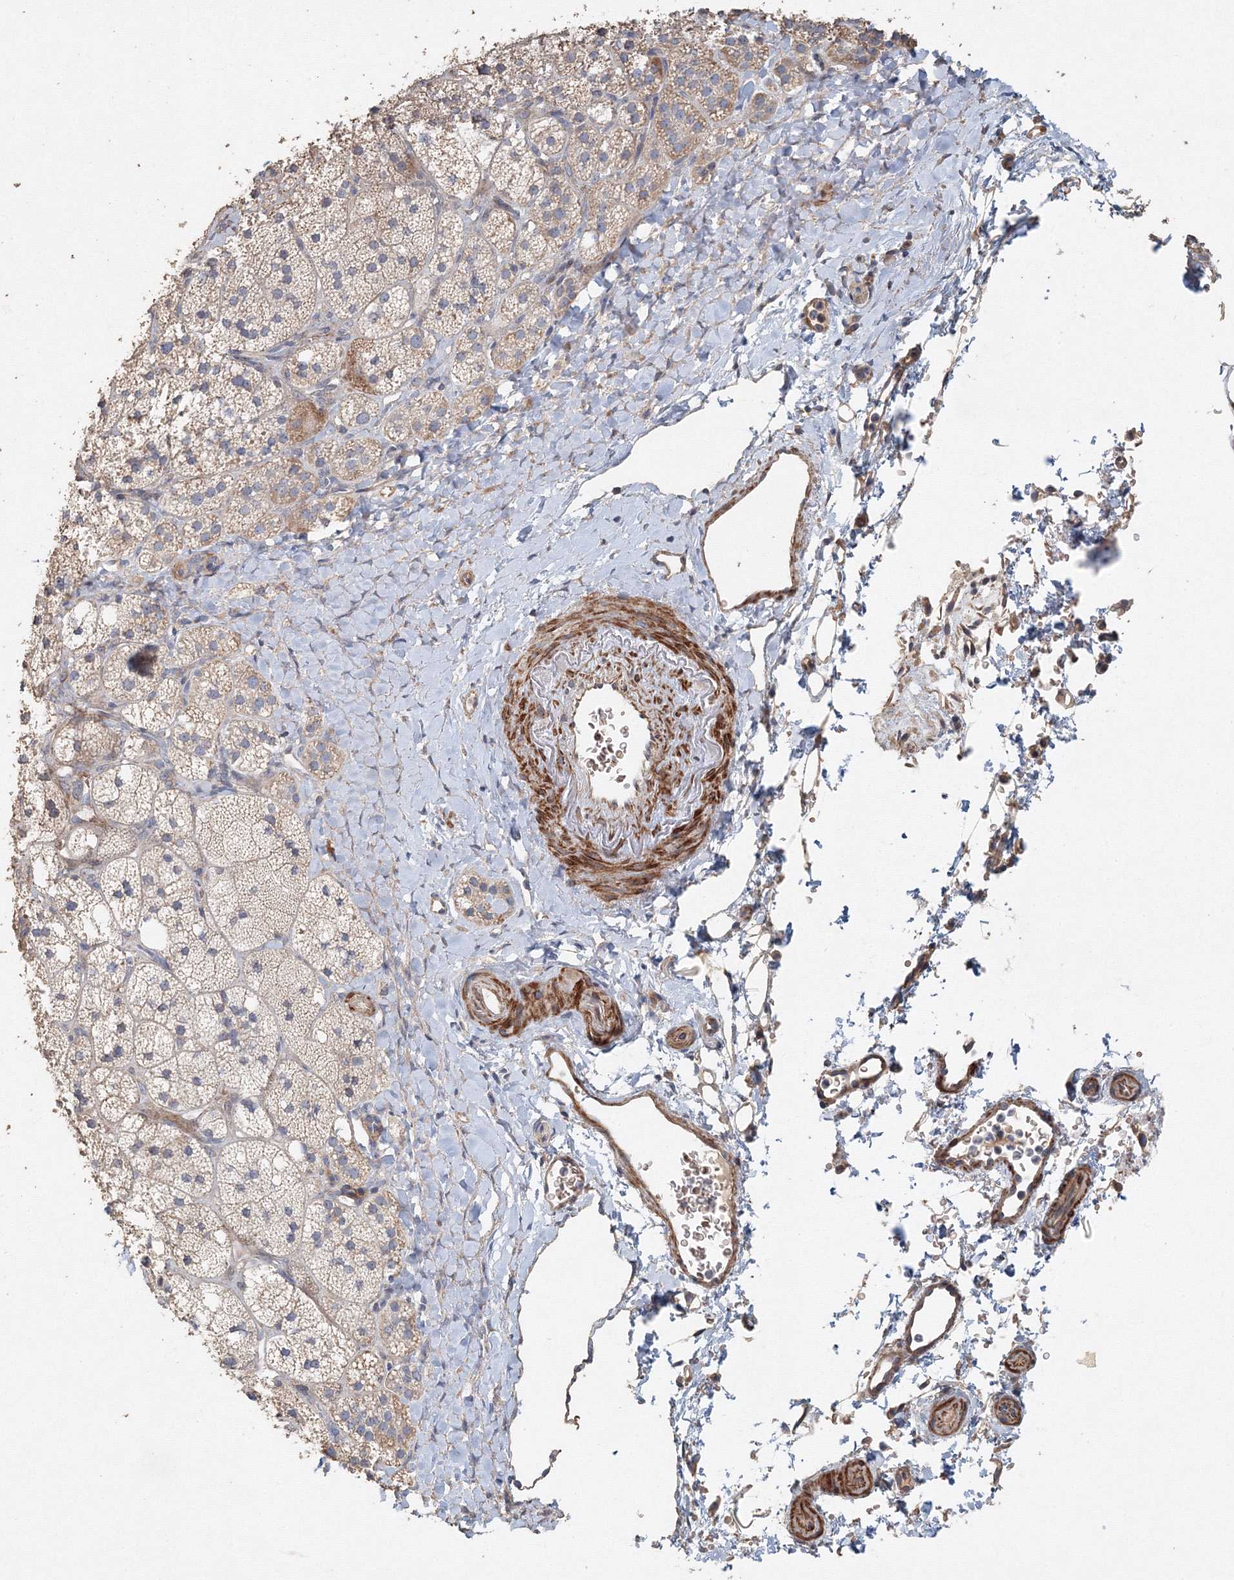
{"staining": {"intensity": "weak", "quantity": "<25%", "location": "cytoplasmic/membranous"}, "tissue": "adrenal gland", "cell_type": "Glandular cells", "image_type": "normal", "snomed": [{"axis": "morphology", "description": "Normal tissue, NOS"}, {"axis": "topography", "description": "Adrenal gland"}], "caption": "High magnification brightfield microscopy of benign adrenal gland stained with DAB (3,3'-diaminobenzidine) (brown) and counterstained with hematoxylin (blue): glandular cells show no significant expression. The staining was performed using DAB (3,3'-diaminobenzidine) to visualize the protein expression in brown, while the nuclei were stained in blue with hematoxylin (Magnification: 20x).", "gene": "NALF2", "patient": {"sex": "male", "age": 61}}